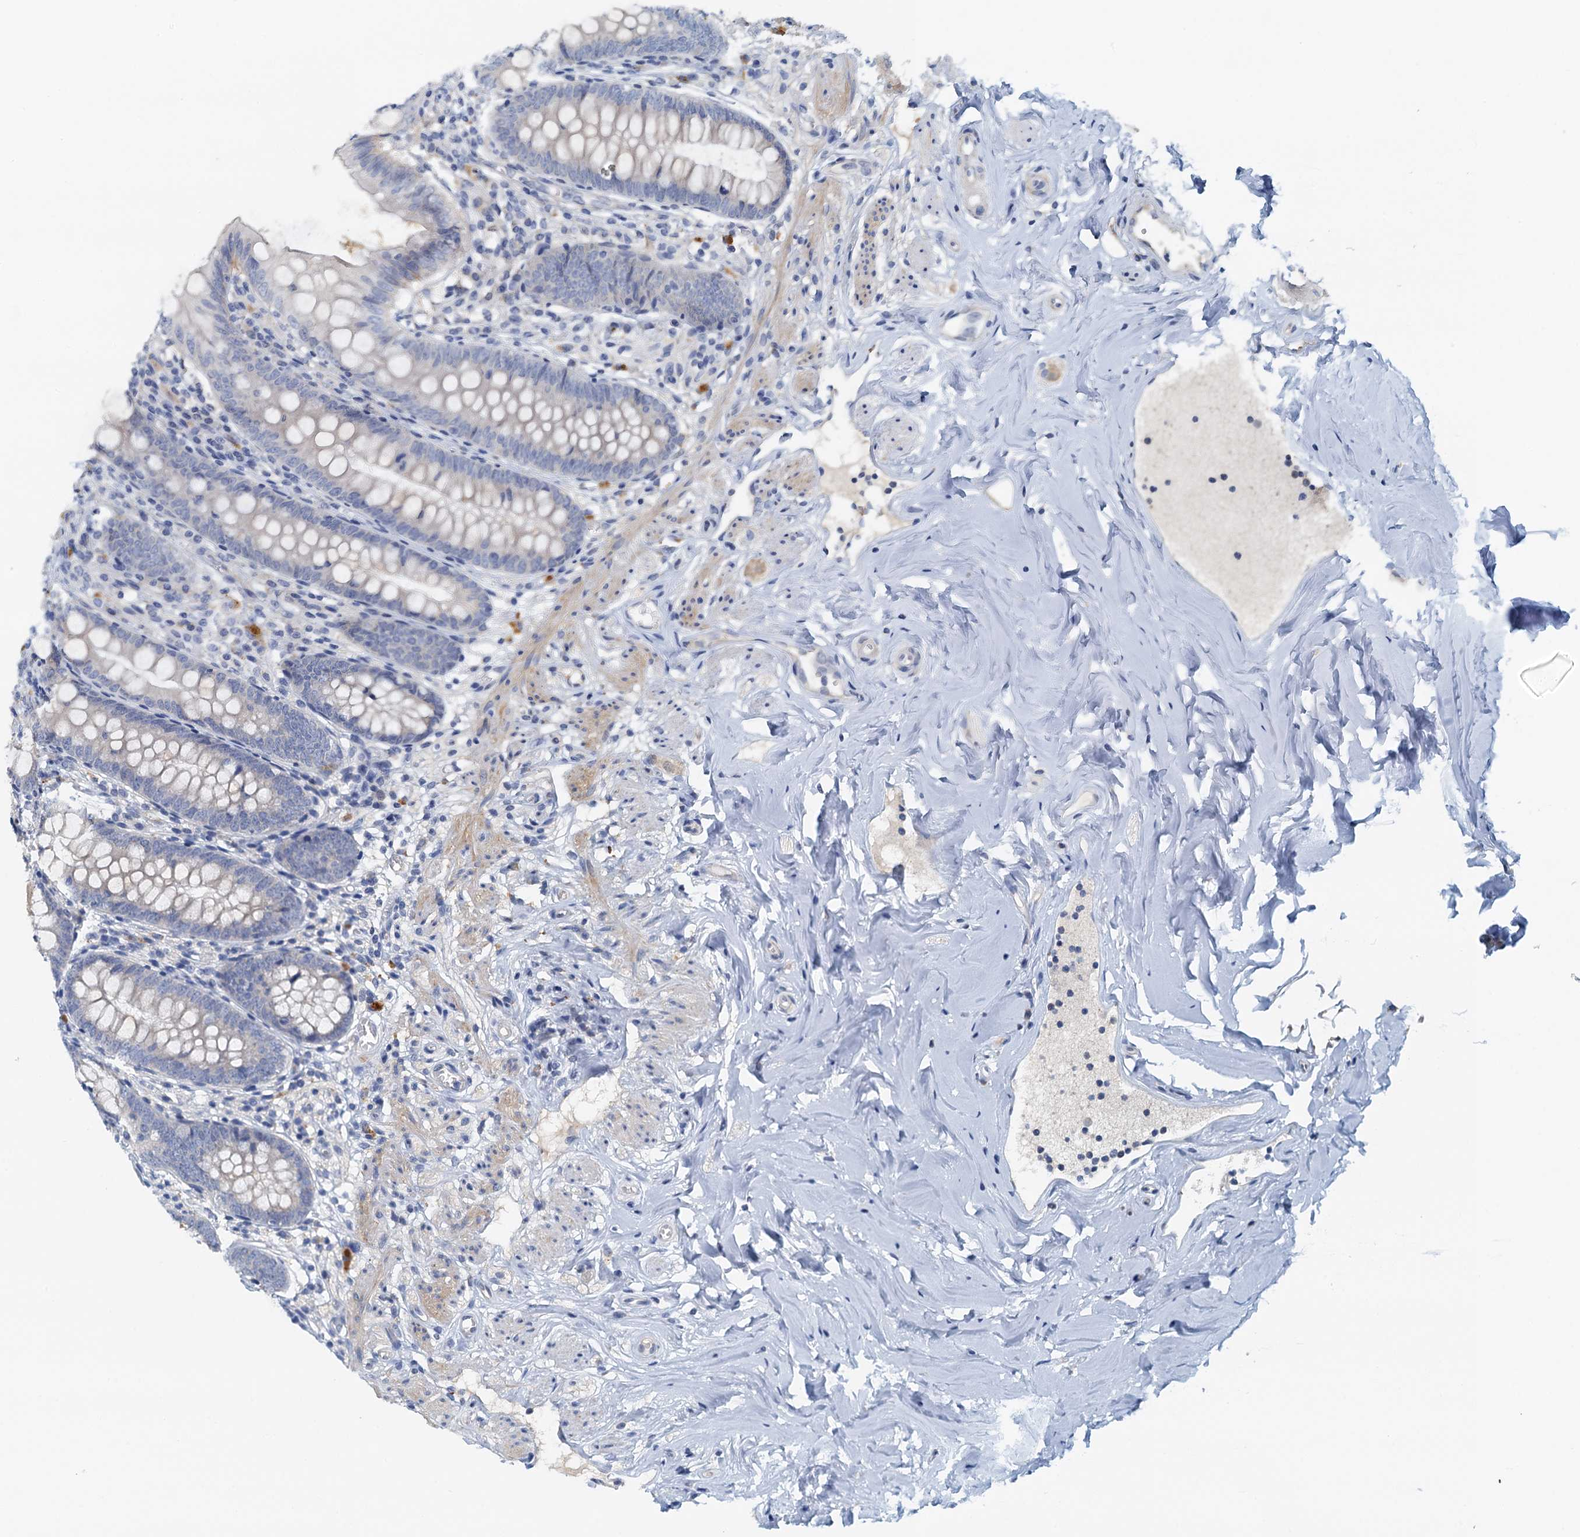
{"staining": {"intensity": "negative", "quantity": "none", "location": "none"}, "tissue": "appendix", "cell_type": "Glandular cells", "image_type": "normal", "snomed": [{"axis": "morphology", "description": "Normal tissue, NOS"}, {"axis": "topography", "description": "Appendix"}], "caption": "Immunohistochemistry photomicrograph of normal appendix: human appendix stained with DAB reveals no significant protein staining in glandular cells.", "gene": "DTD1", "patient": {"sex": "female", "age": 51}}